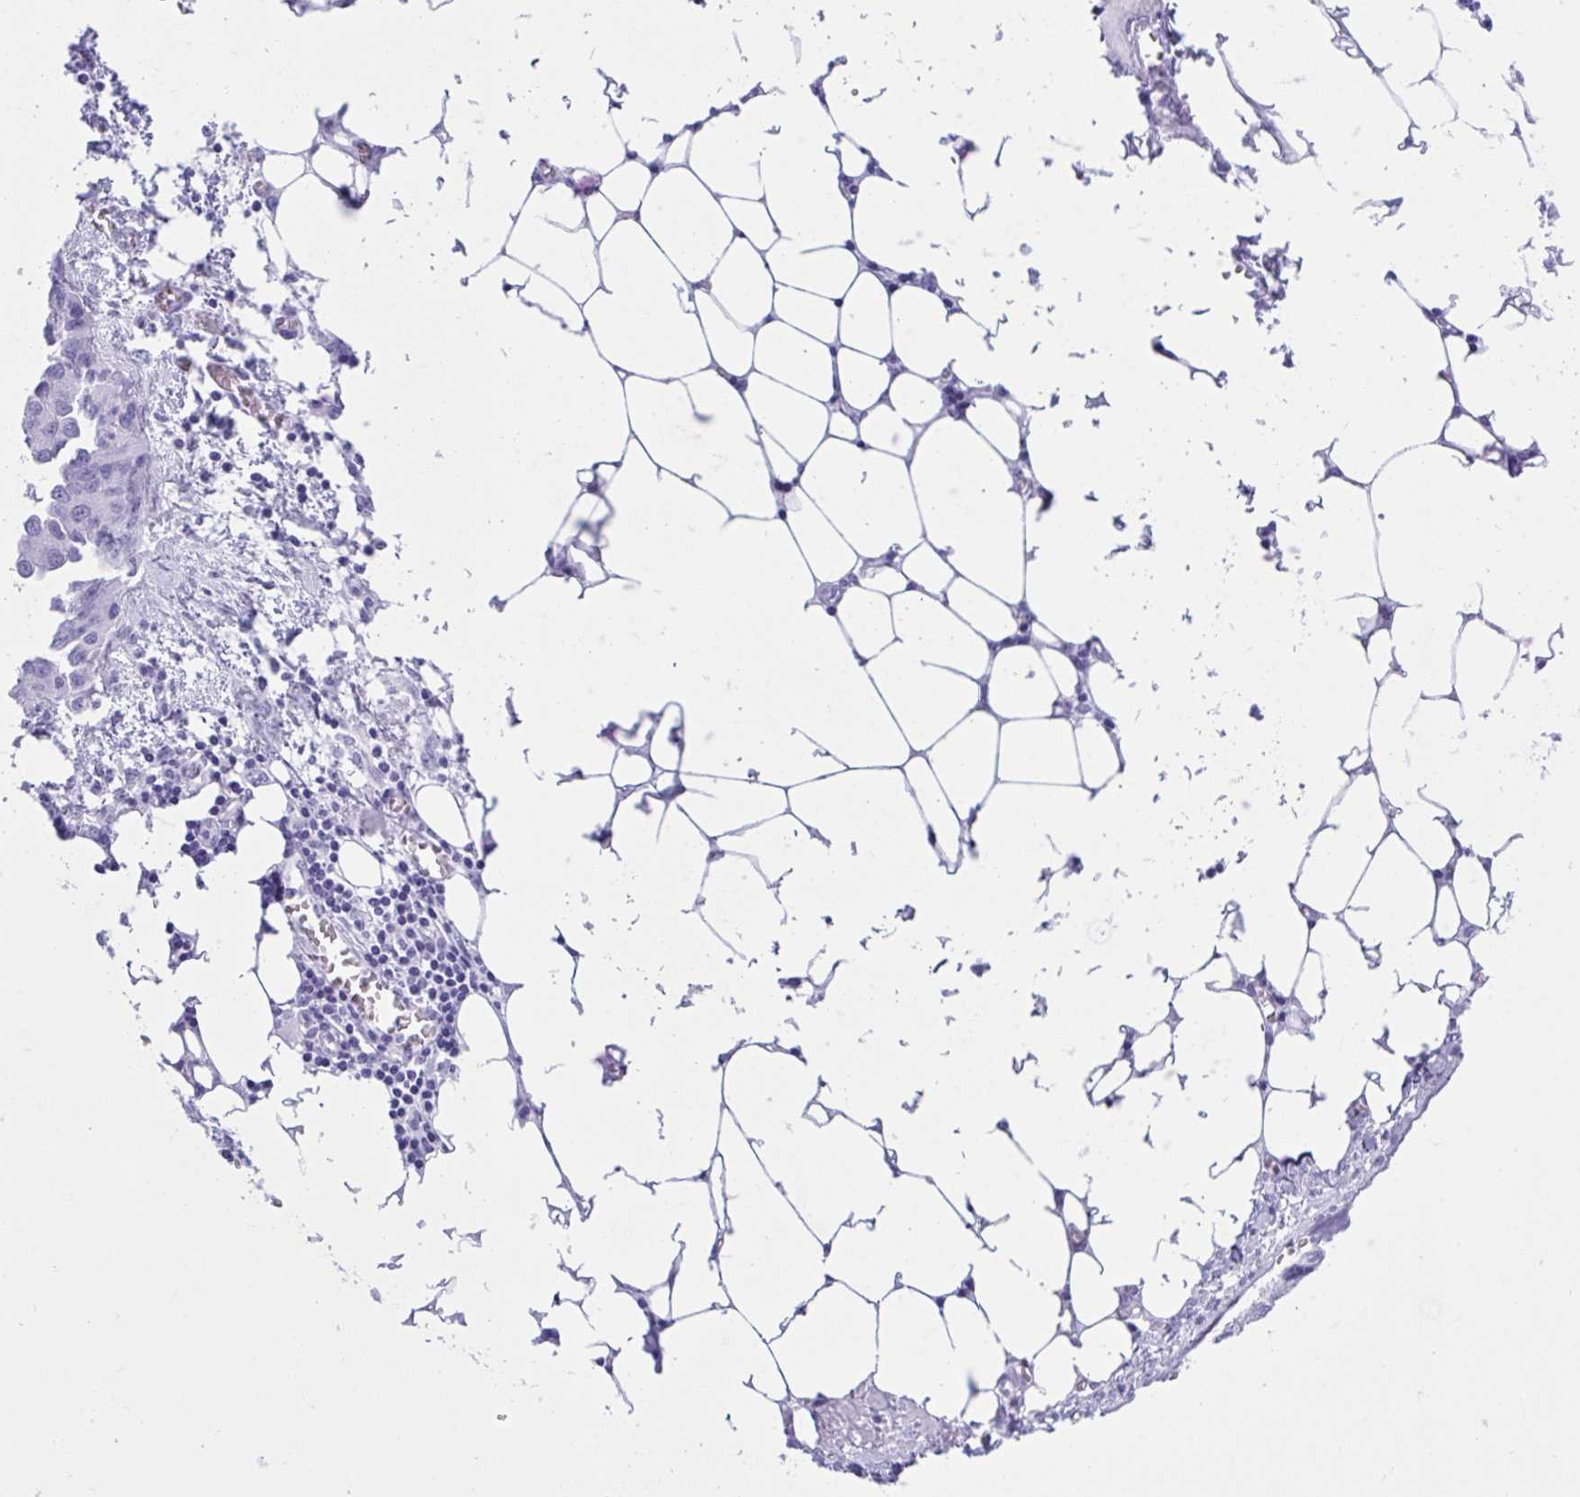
{"staining": {"intensity": "negative", "quantity": "none", "location": "none"}, "tissue": "ovarian cancer", "cell_type": "Tumor cells", "image_type": "cancer", "snomed": [{"axis": "morphology", "description": "Cystadenocarcinoma, serous, NOS"}, {"axis": "topography", "description": "Ovary"}], "caption": "A photomicrograph of human ovarian cancer is negative for staining in tumor cells.", "gene": "TMEM35A", "patient": {"sex": "female", "age": 75}}